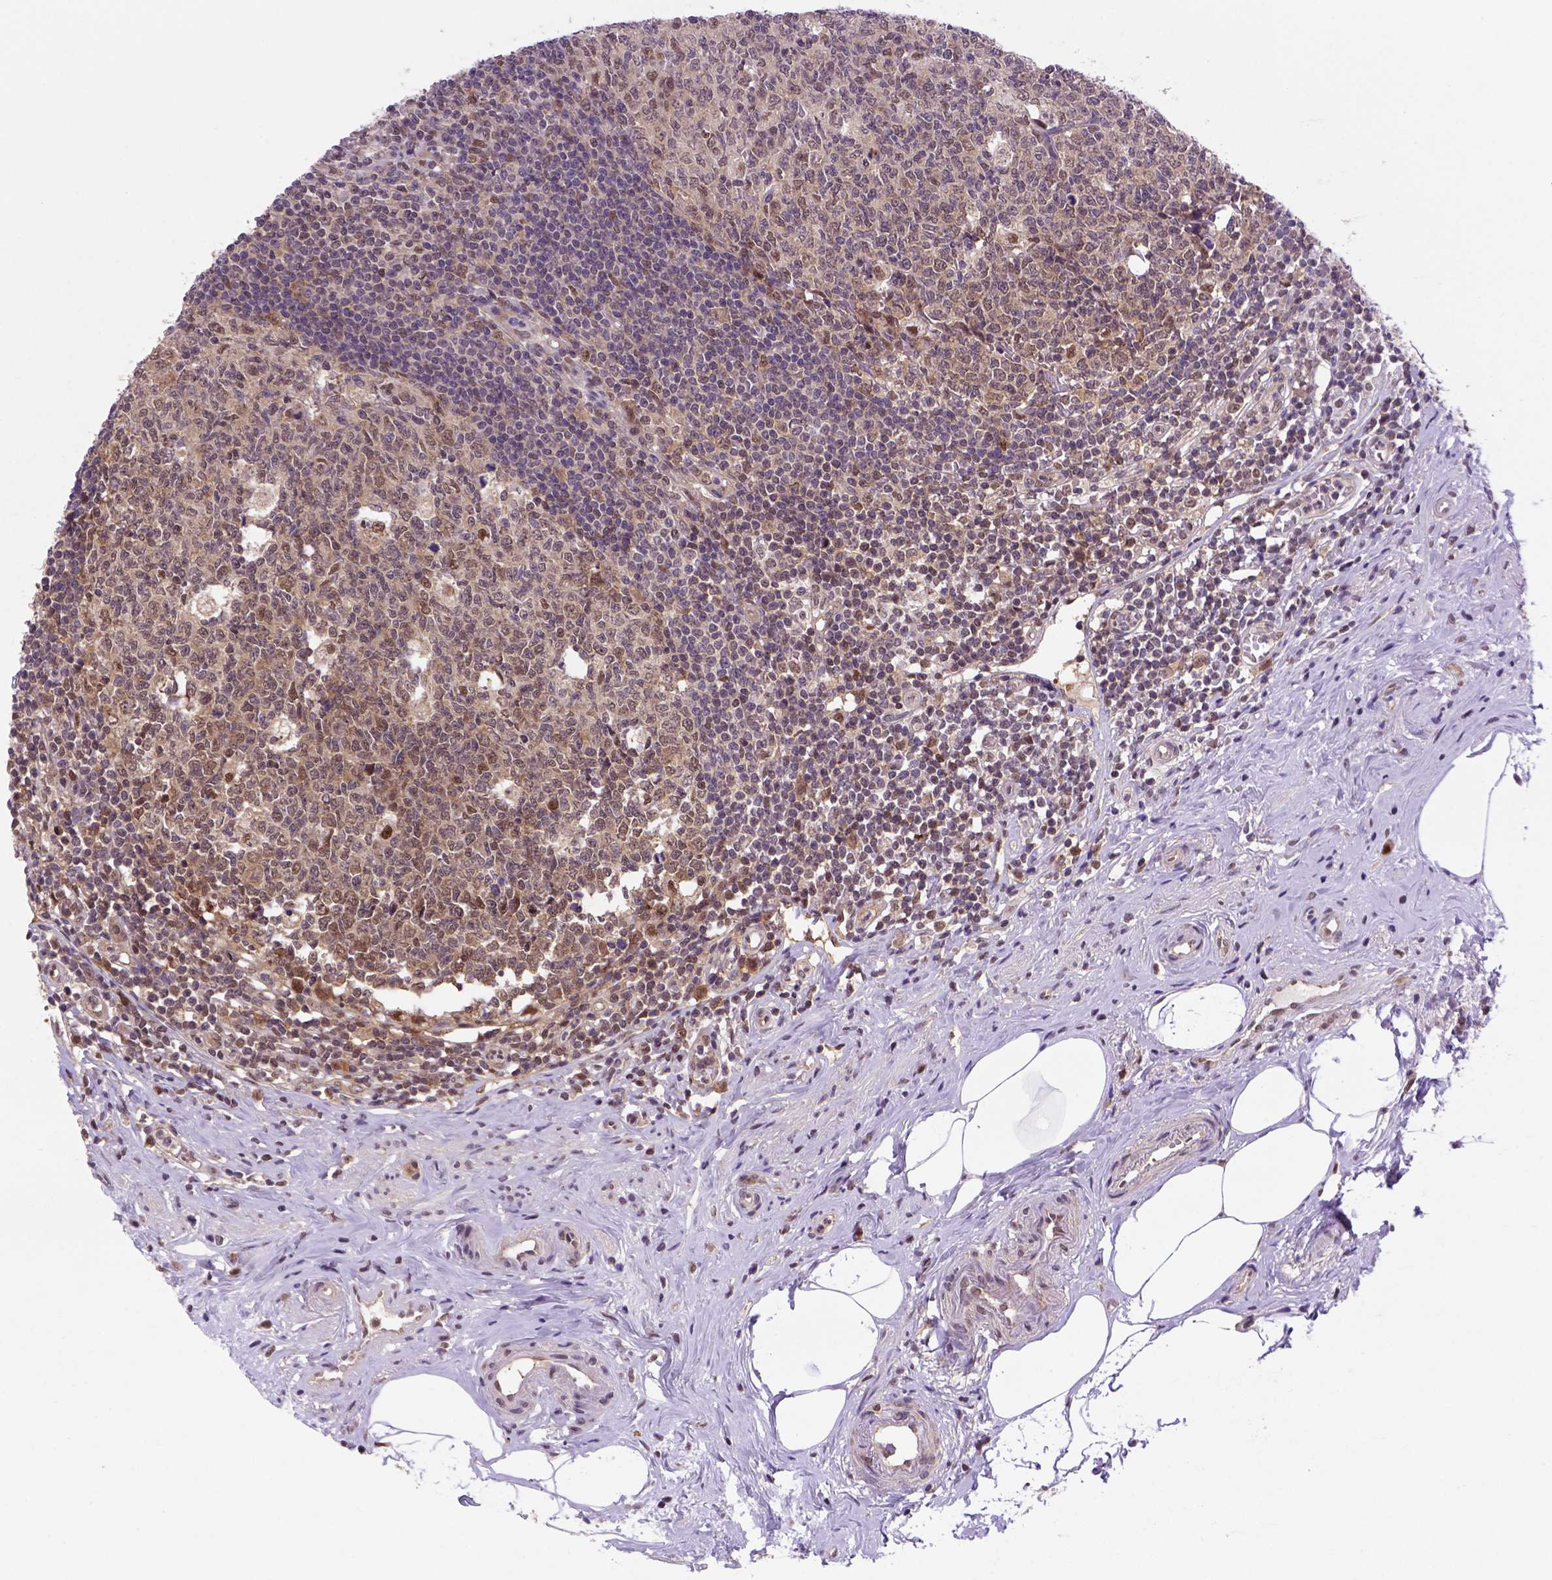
{"staining": {"intensity": "moderate", "quantity": ">75%", "location": "cytoplasmic/membranous,nuclear"}, "tissue": "appendix", "cell_type": "Glandular cells", "image_type": "normal", "snomed": [{"axis": "morphology", "description": "Normal tissue, NOS"}, {"axis": "morphology", "description": "Carcinoma, endometroid"}, {"axis": "topography", "description": "Appendix"}, {"axis": "topography", "description": "Colon"}], "caption": "Immunohistochemical staining of benign appendix exhibits >75% levels of moderate cytoplasmic/membranous,nuclear protein staining in about >75% of glandular cells. The protein is stained brown, and the nuclei are stained in blue (DAB IHC with brightfield microscopy, high magnification).", "gene": "PSMC2", "patient": {"sex": "female", "age": 60}}